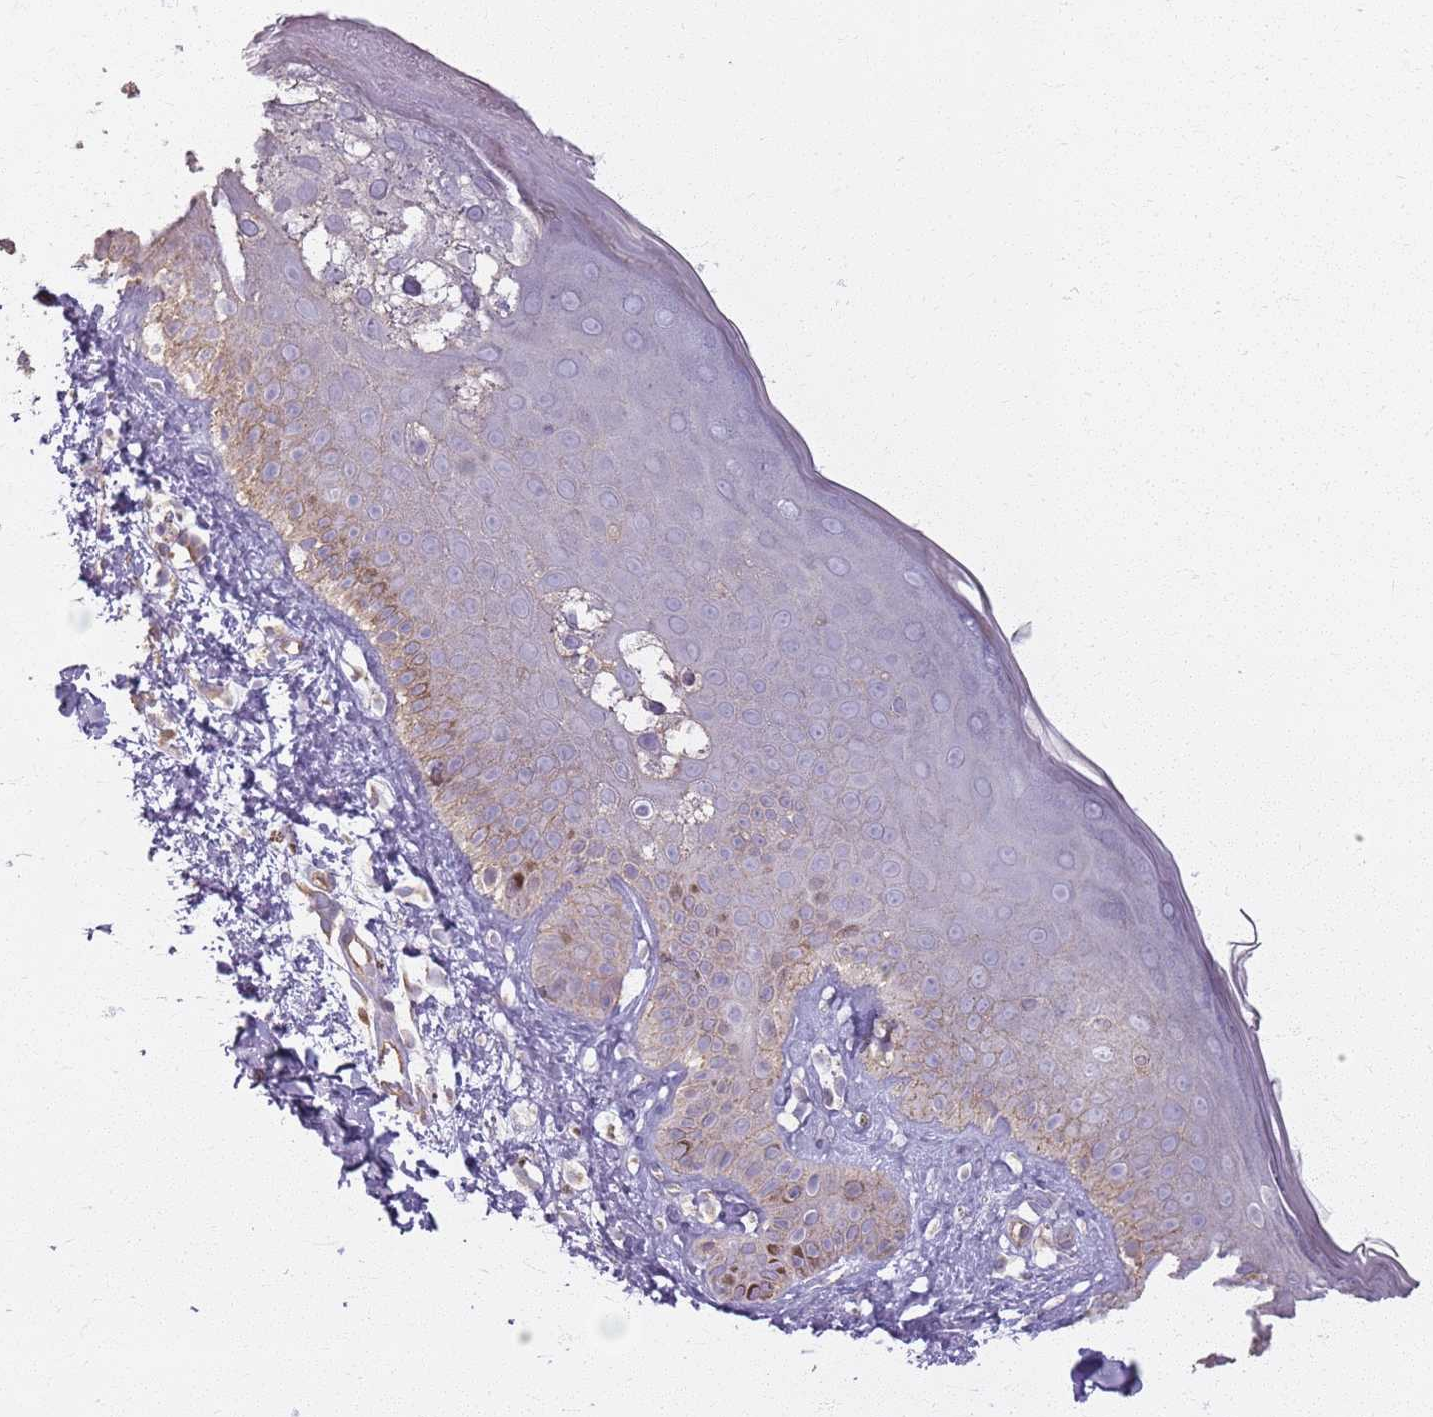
{"staining": {"intensity": "weak", "quantity": ">75%", "location": "cytoplasmic/membranous"}, "tissue": "skin", "cell_type": "Fibroblasts", "image_type": "normal", "snomed": [{"axis": "morphology", "description": "Normal tissue, NOS"}, {"axis": "topography", "description": "Skin"}], "caption": "This image reveals normal skin stained with IHC to label a protein in brown. The cytoplasmic/membranous of fibroblasts show weak positivity for the protein. Nuclei are counter-stained blue.", "gene": "KCNA5", "patient": {"sex": "male", "age": 52}}